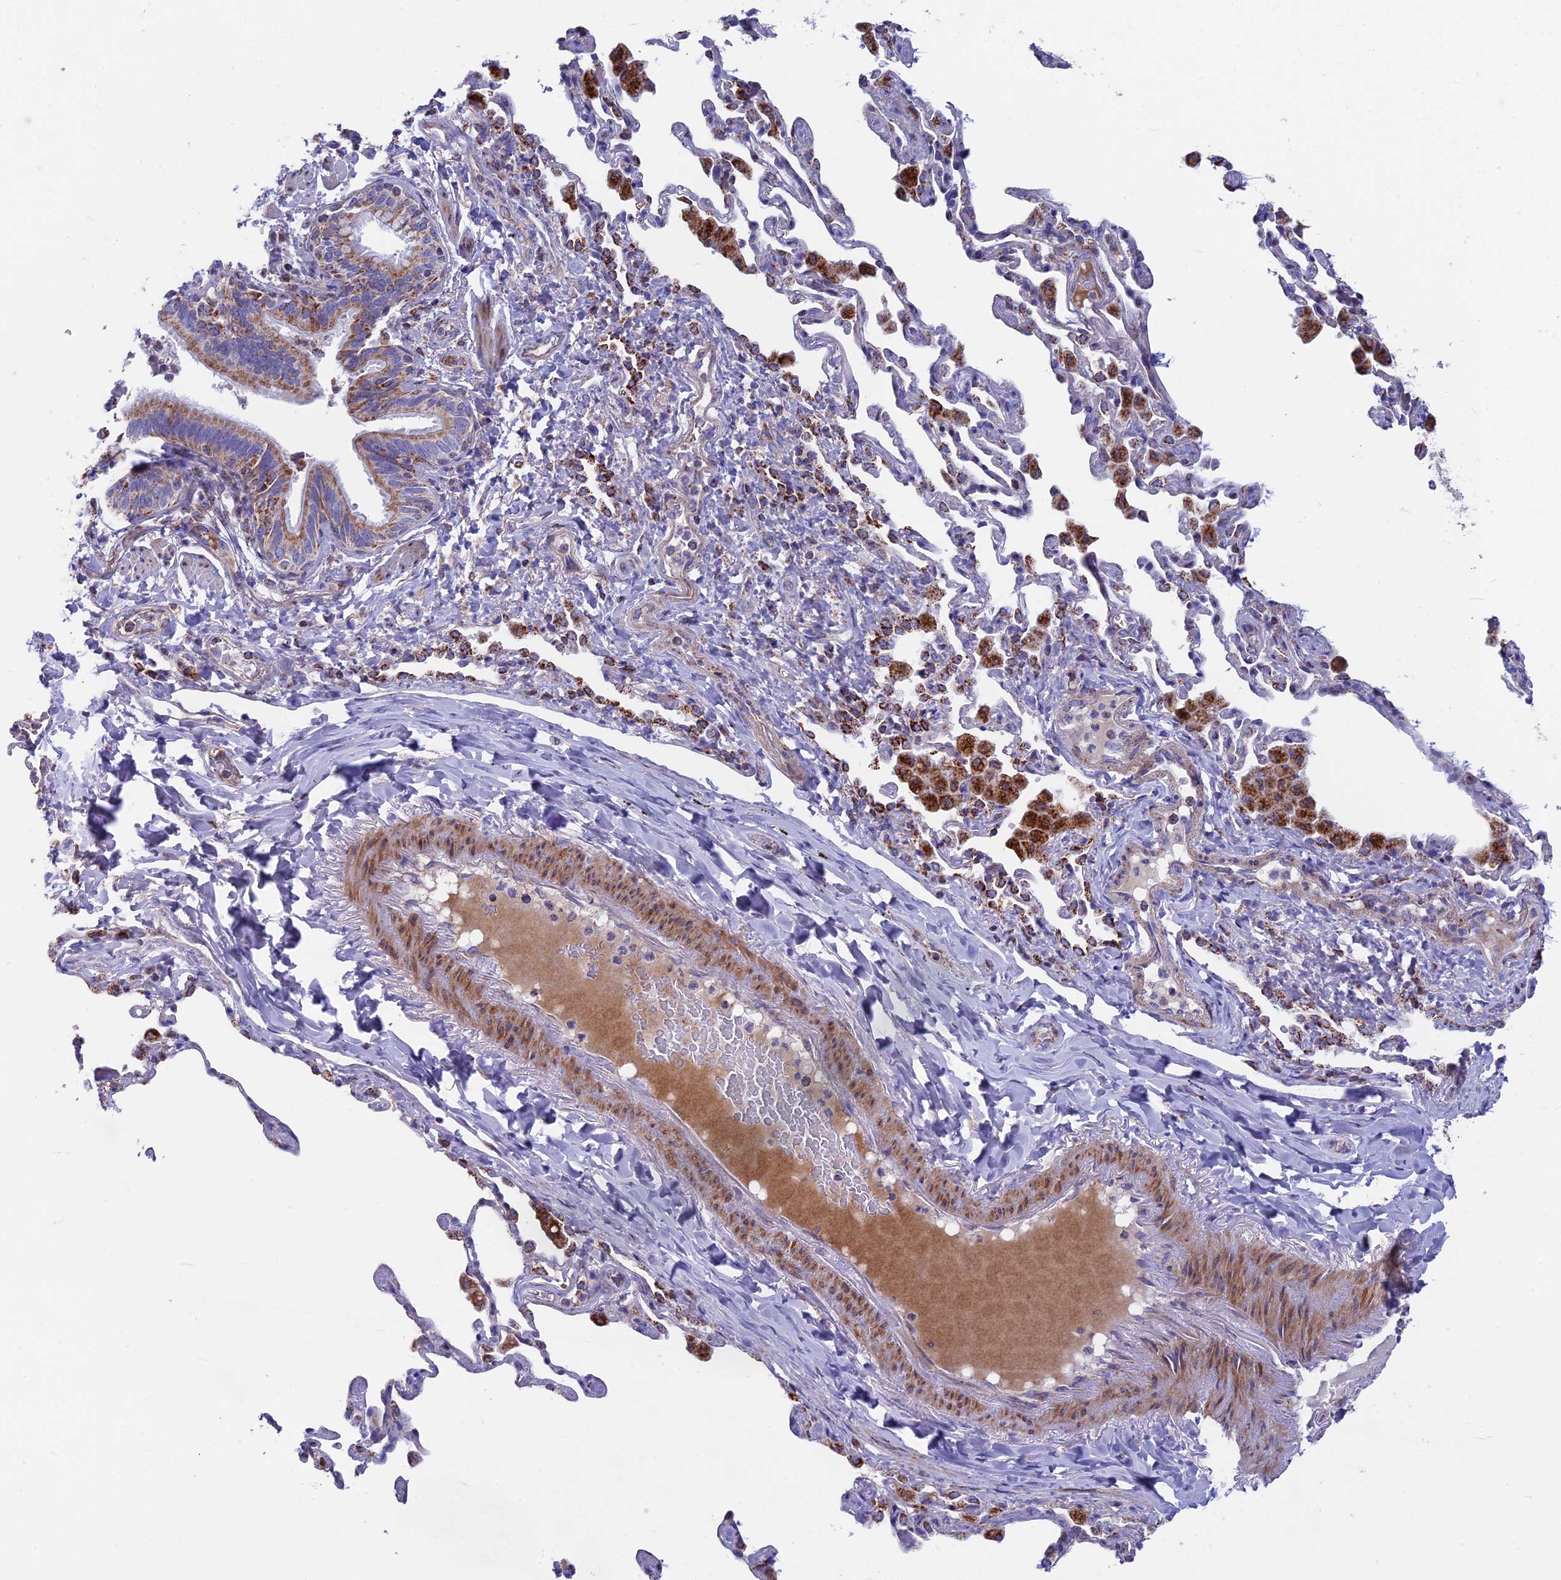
{"staining": {"intensity": "strong", "quantity": "25%-75%", "location": "cytoplasmic/membranous"}, "tissue": "bronchus", "cell_type": "Respiratory epithelial cells", "image_type": "normal", "snomed": [{"axis": "morphology", "description": "Normal tissue, NOS"}, {"axis": "morphology", "description": "Inflammation, NOS"}, {"axis": "topography", "description": "Bronchus"}, {"axis": "topography", "description": "Lung"}], "caption": "Brown immunohistochemical staining in benign human bronchus displays strong cytoplasmic/membranous positivity in approximately 25%-75% of respiratory epithelial cells.", "gene": "CS", "patient": {"sex": "female", "age": 46}}